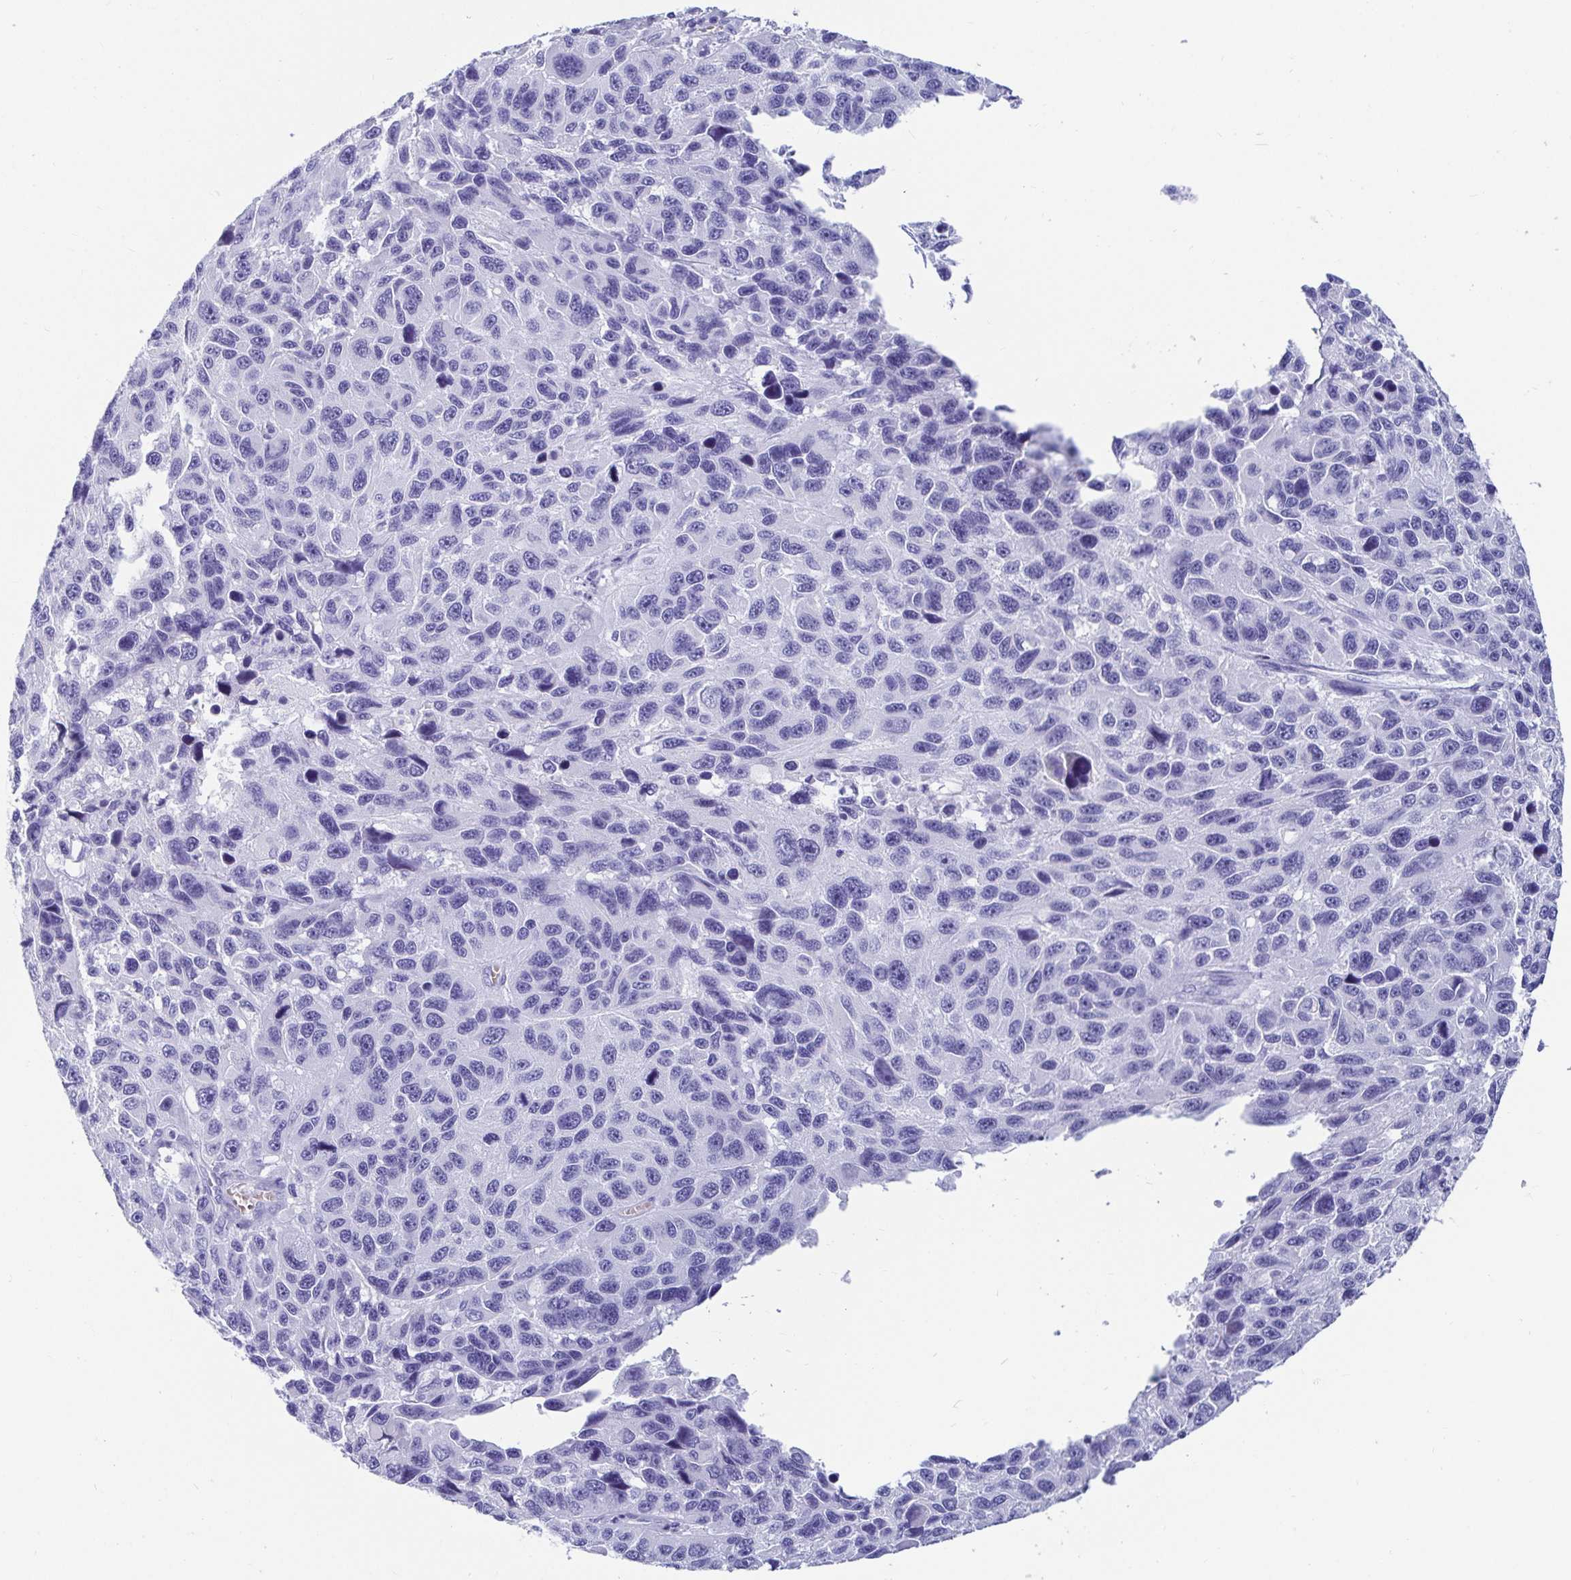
{"staining": {"intensity": "negative", "quantity": "none", "location": "none"}, "tissue": "melanoma", "cell_type": "Tumor cells", "image_type": "cancer", "snomed": [{"axis": "morphology", "description": "Malignant melanoma, NOS"}, {"axis": "topography", "description": "Skin"}], "caption": "This is a photomicrograph of immunohistochemistry (IHC) staining of melanoma, which shows no staining in tumor cells.", "gene": "ZPBP2", "patient": {"sex": "male", "age": 53}}